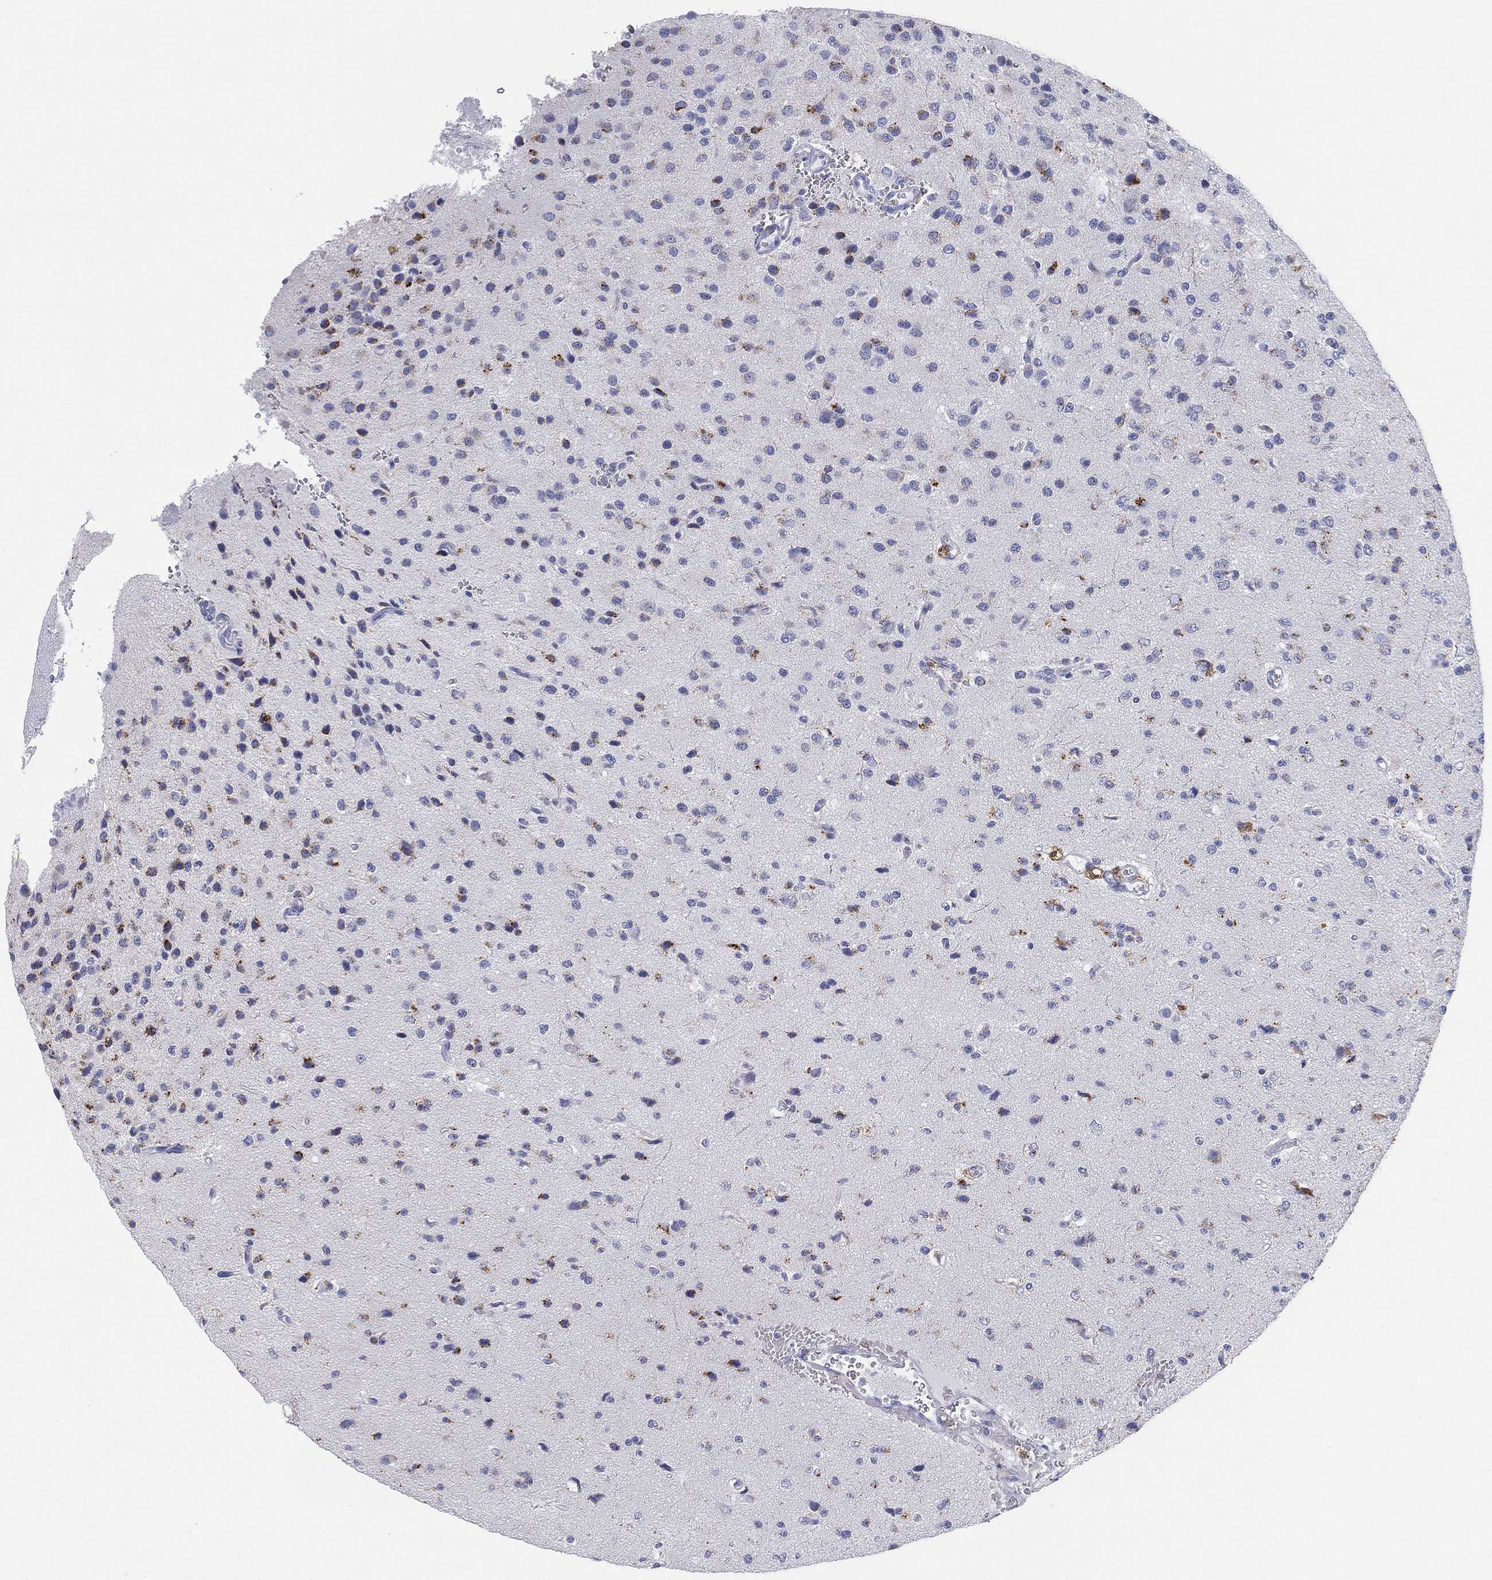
{"staining": {"intensity": "moderate", "quantity": "<25%", "location": "cytoplasmic/membranous"}, "tissue": "glioma", "cell_type": "Tumor cells", "image_type": "cancer", "snomed": [{"axis": "morphology", "description": "Glioma, malignant, Low grade"}, {"axis": "topography", "description": "Brain"}], "caption": "Moderate cytoplasmic/membranous staining is present in approximately <25% of tumor cells in malignant low-grade glioma.", "gene": "NPC2", "patient": {"sex": "male", "age": 41}}